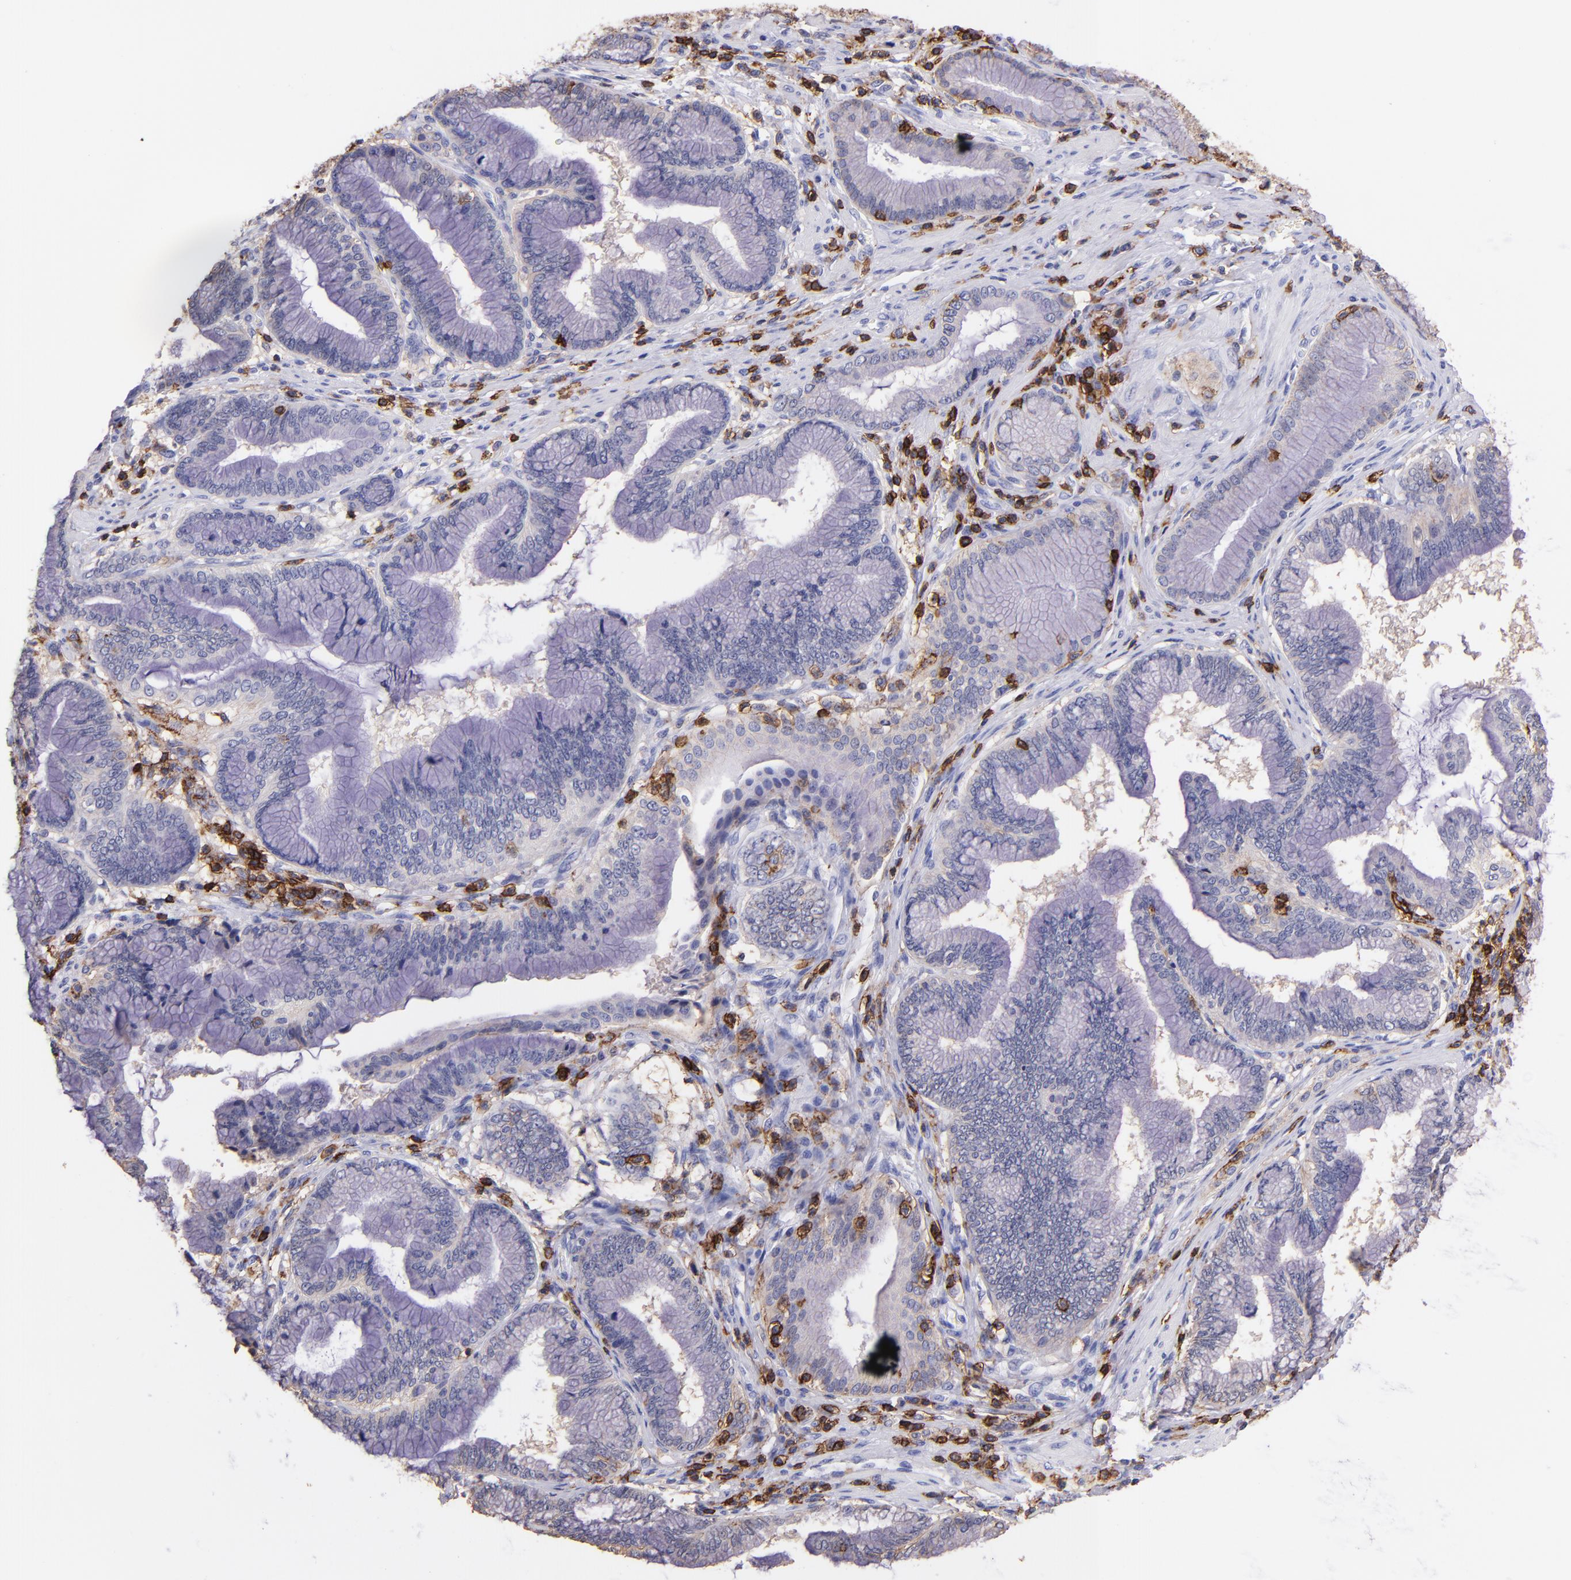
{"staining": {"intensity": "negative", "quantity": "none", "location": "none"}, "tissue": "pancreatic cancer", "cell_type": "Tumor cells", "image_type": "cancer", "snomed": [{"axis": "morphology", "description": "Adenocarcinoma, NOS"}, {"axis": "topography", "description": "Pancreas"}], "caption": "Protein analysis of pancreatic cancer shows no significant positivity in tumor cells.", "gene": "SPN", "patient": {"sex": "female", "age": 64}}